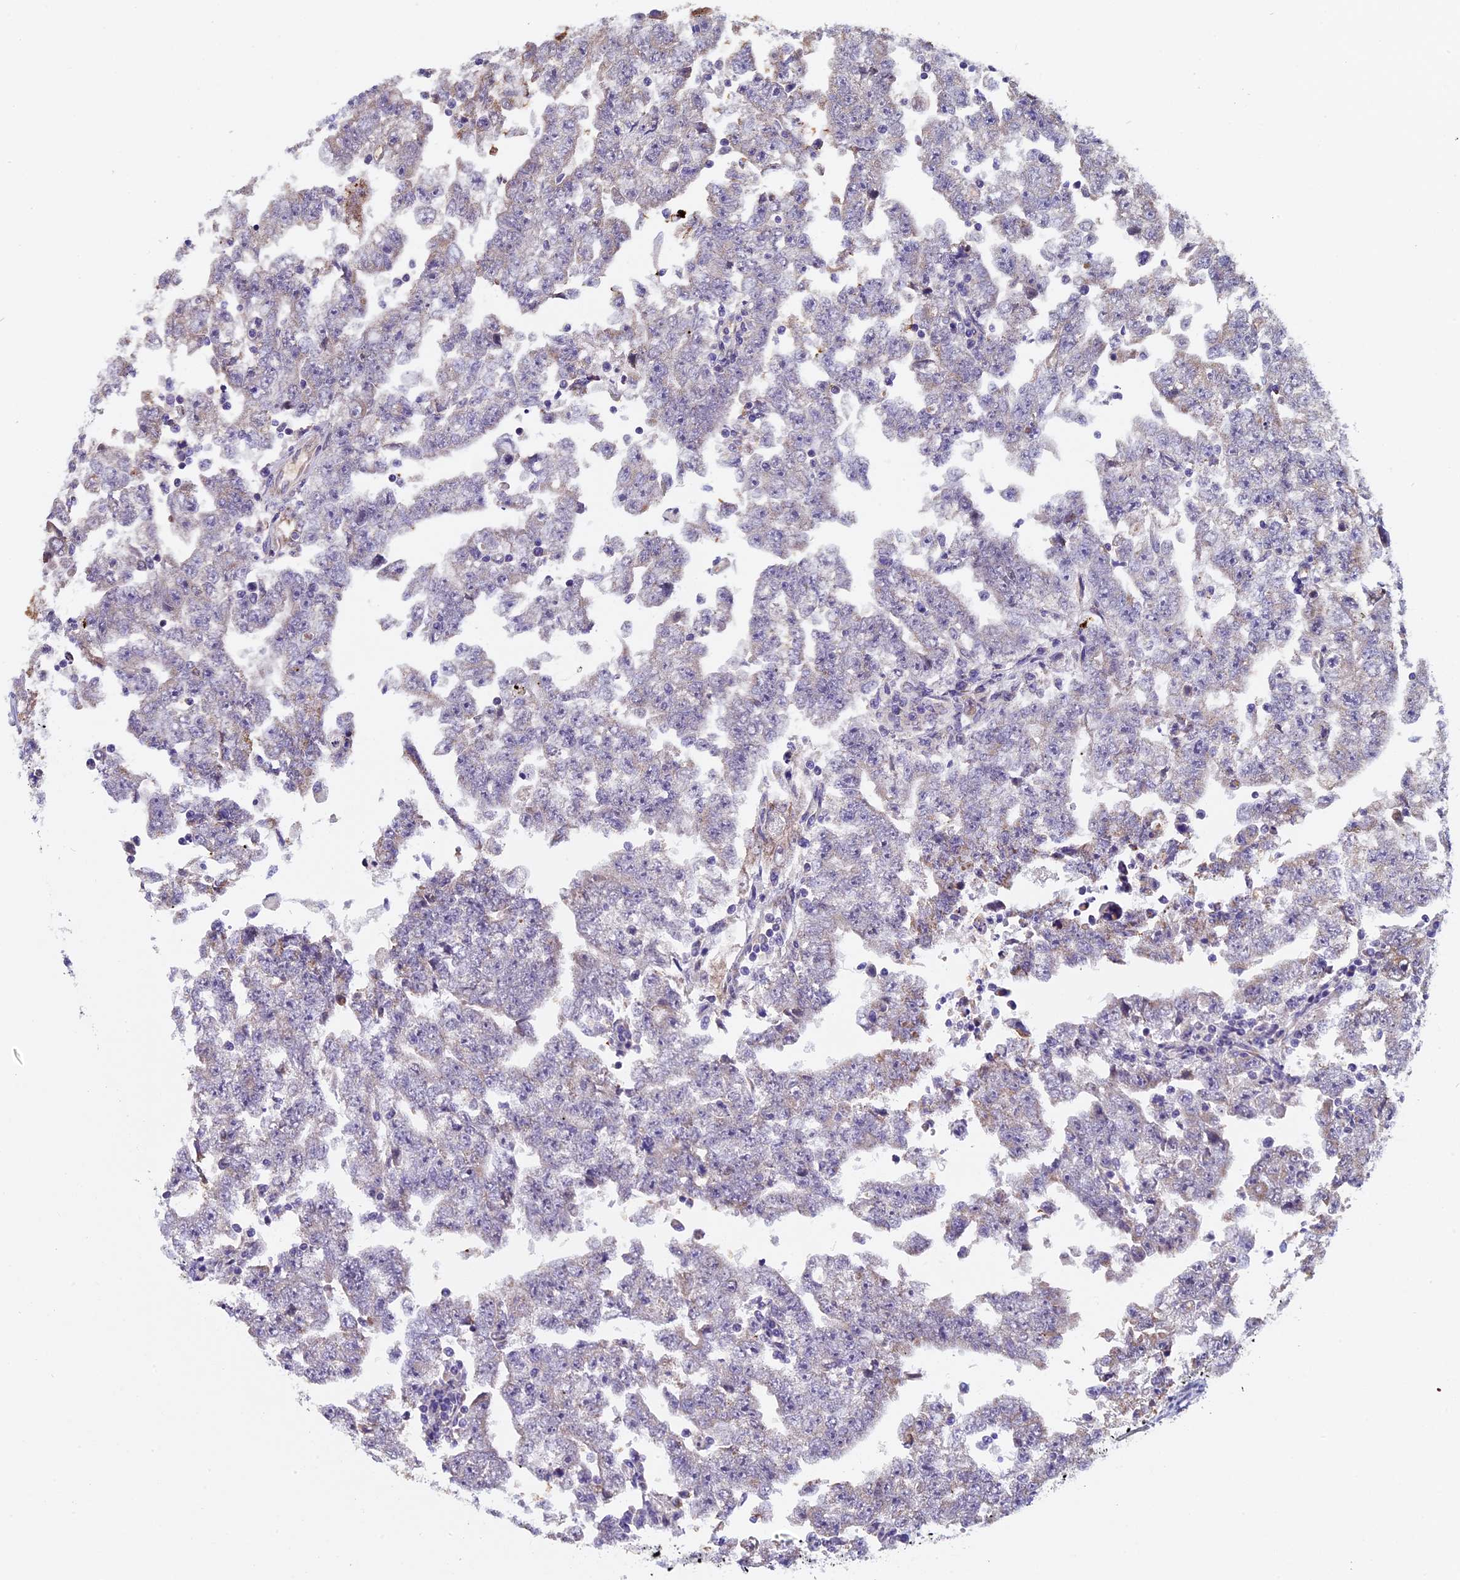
{"staining": {"intensity": "negative", "quantity": "none", "location": "none"}, "tissue": "testis cancer", "cell_type": "Tumor cells", "image_type": "cancer", "snomed": [{"axis": "morphology", "description": "Carcinoma, Embryonal, NOS"}, {"axis": "topography", "description": "Testis"}], "caption": "High power microscopy micrograph of an immunohistochemistry image of testis embryonal carcinoma, revealing no significant staining in tumor cells.", "gene": "ZNF317", "patient": {"sex": "male", "age": 25}}